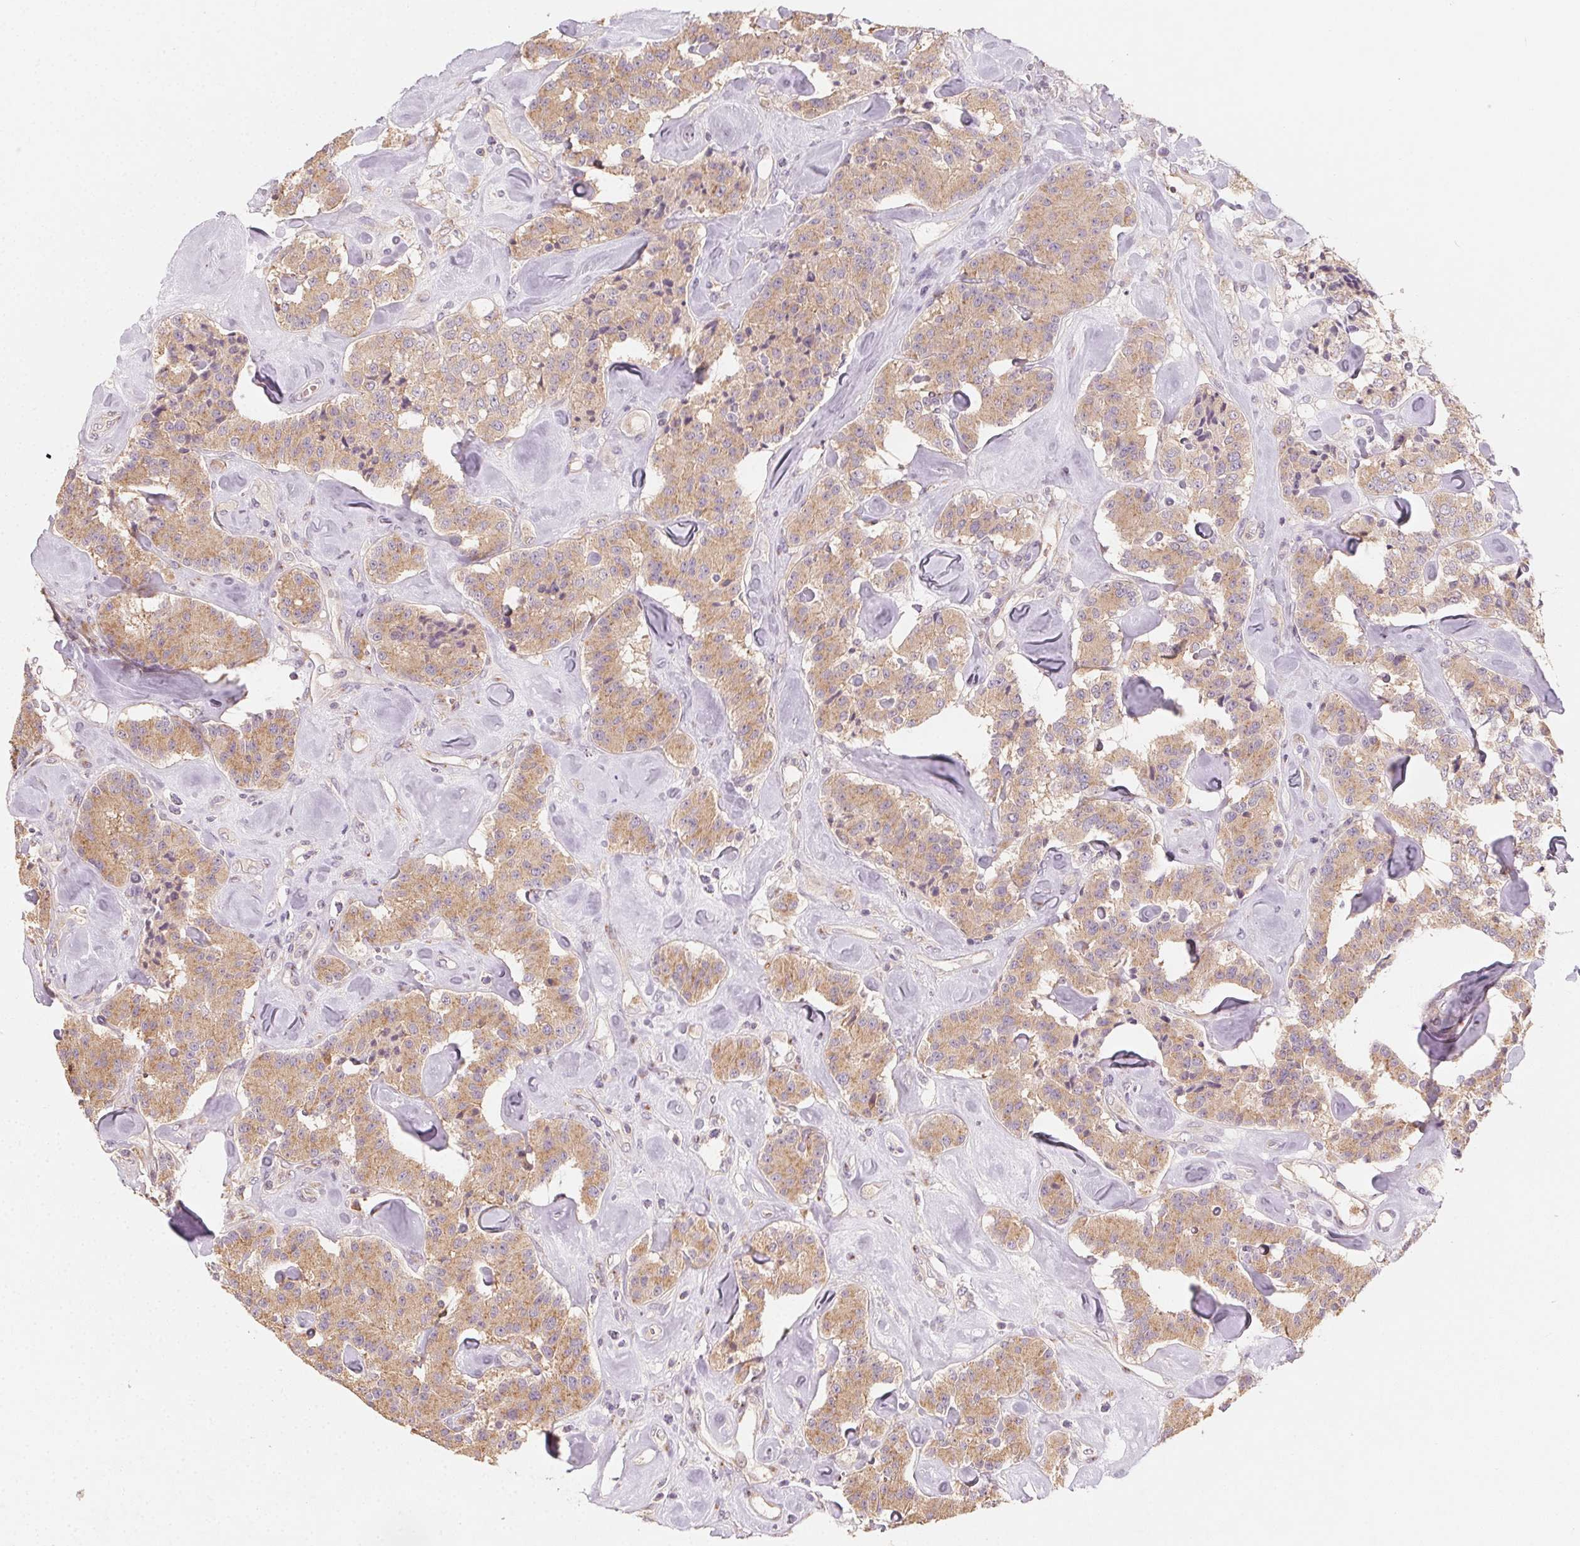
{"staining": {"intensity": "moderate", "quantity": ">75%", "location": "cytoplasmic/membranous"}, "tissue": "carcinoid", "cell_type": "Tumor cells", "image_type": "cancer", "snomed": [{"axis": "morphology", "description": "Carcinoid, malignant, NOS"}, {"axis": "topography", "description": "Pancreas"}], "caption": "Immunohistochemistry (IHC) staining of carcinoid (malignant), which reveals medium levels of moderate cytoplasmic/membranous expression in approximately >75% of tumor cells indicating moderate cytoplasmic/membranous protein expression. The staining was performed using DAB (3,3'-diaminobenzidine) (brown) for protein detection and nuclei were counterstained in hematoxylin (blue).", "gene": "AP1S1", "patient": {"sex": "male", "age": 41}}